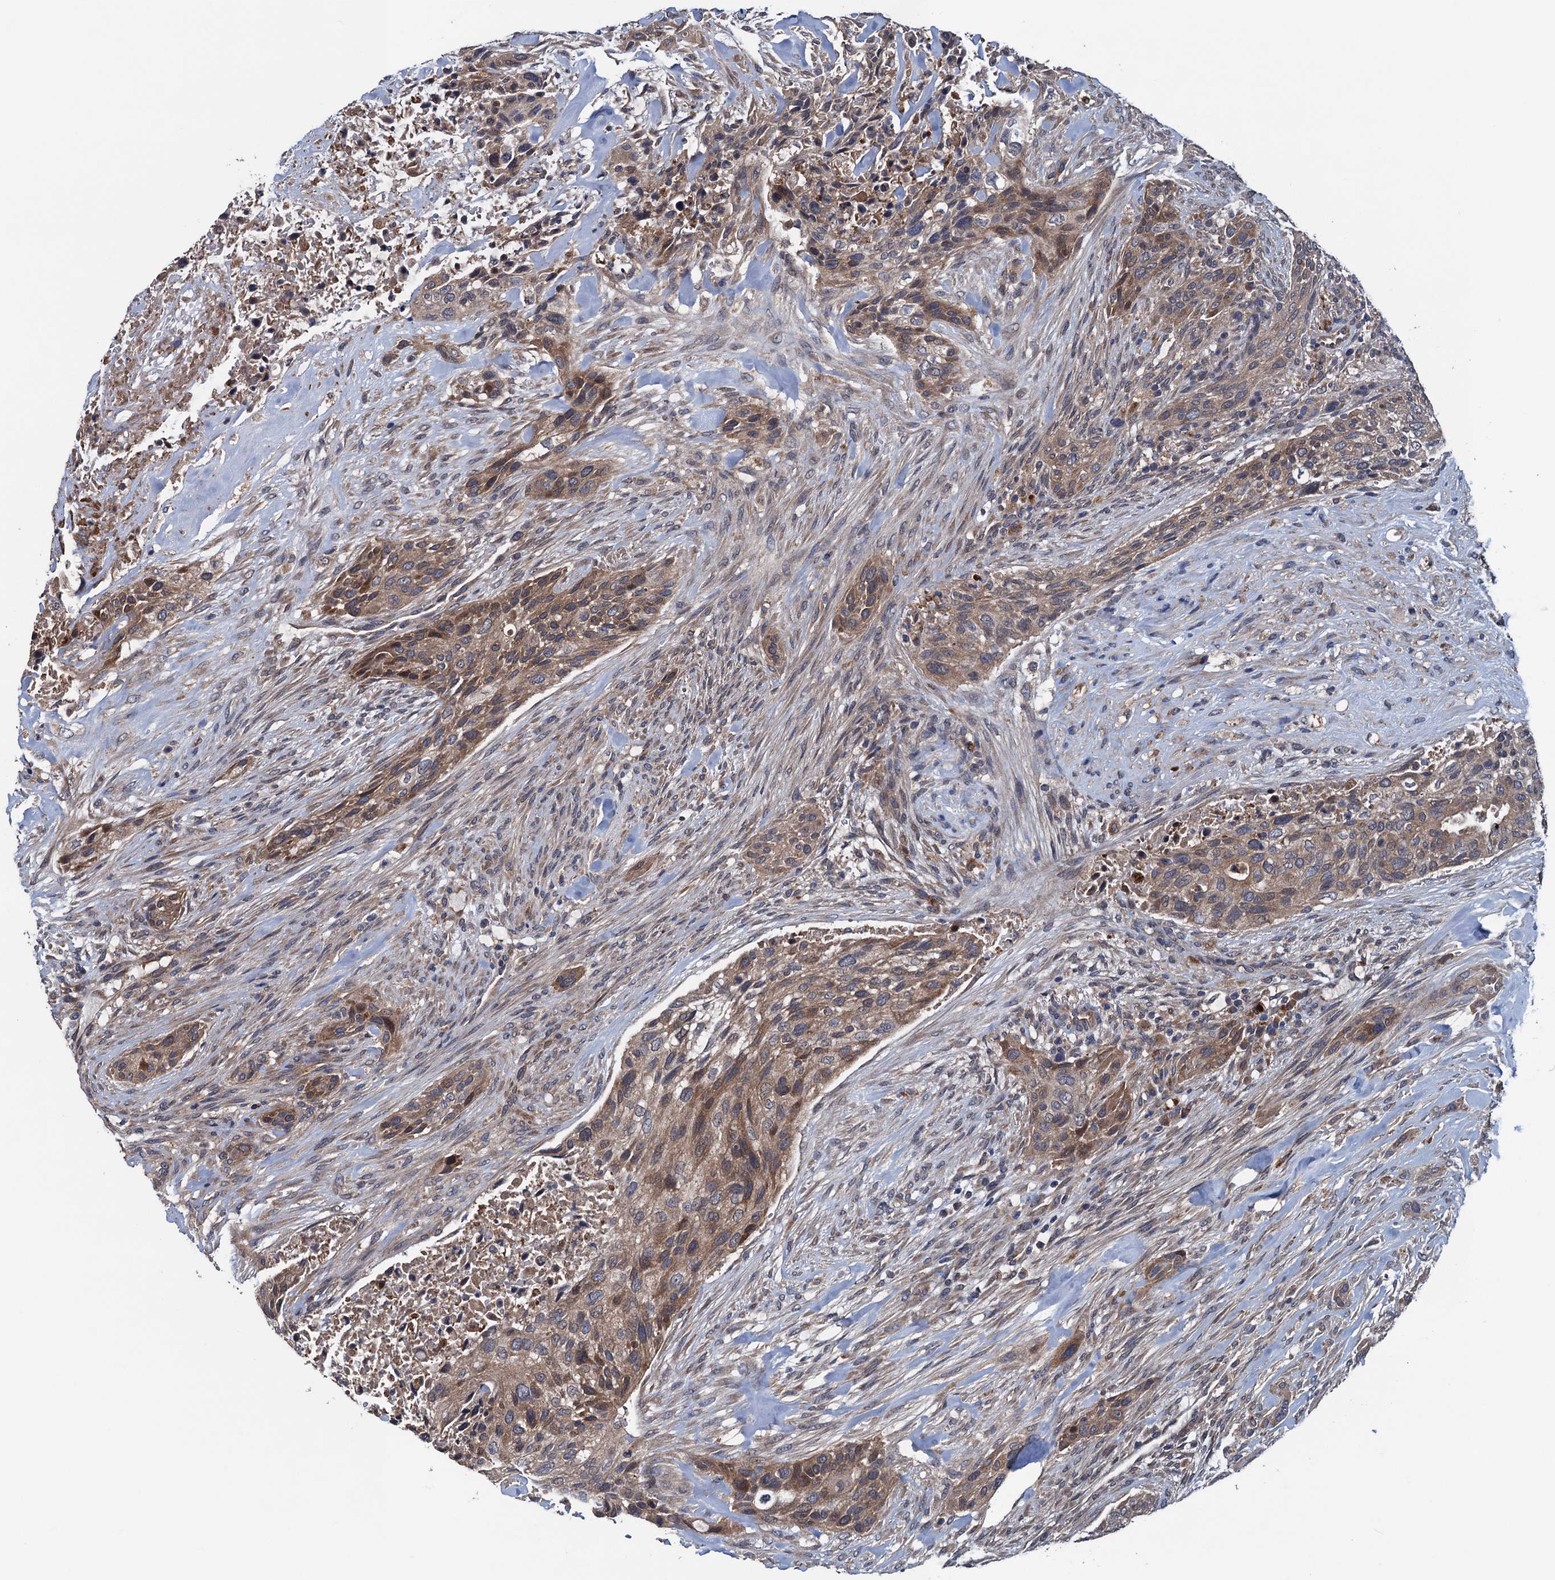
{"staining": {"intensity": "moderate", "quantity": ">75%", "location": "cytoplasmic/membranous"}, "tissue": "urothelial cancer", "cell_type": "Tumor cells", "image_type": "cancer", "snomed": [{"axis": "morphology", "description": "Urothelial carcinoma, High grade"}, {"axis": "topography", "description": "Urinary bladder"}], "caption": "IHC of urothelial cancer shows medium levels of moderate cytoplasmic/membranous positivity in approximately >75% of tumor cells.", "gene": "BLTP3B", "patient": {"sex": "male", "age": 35}}